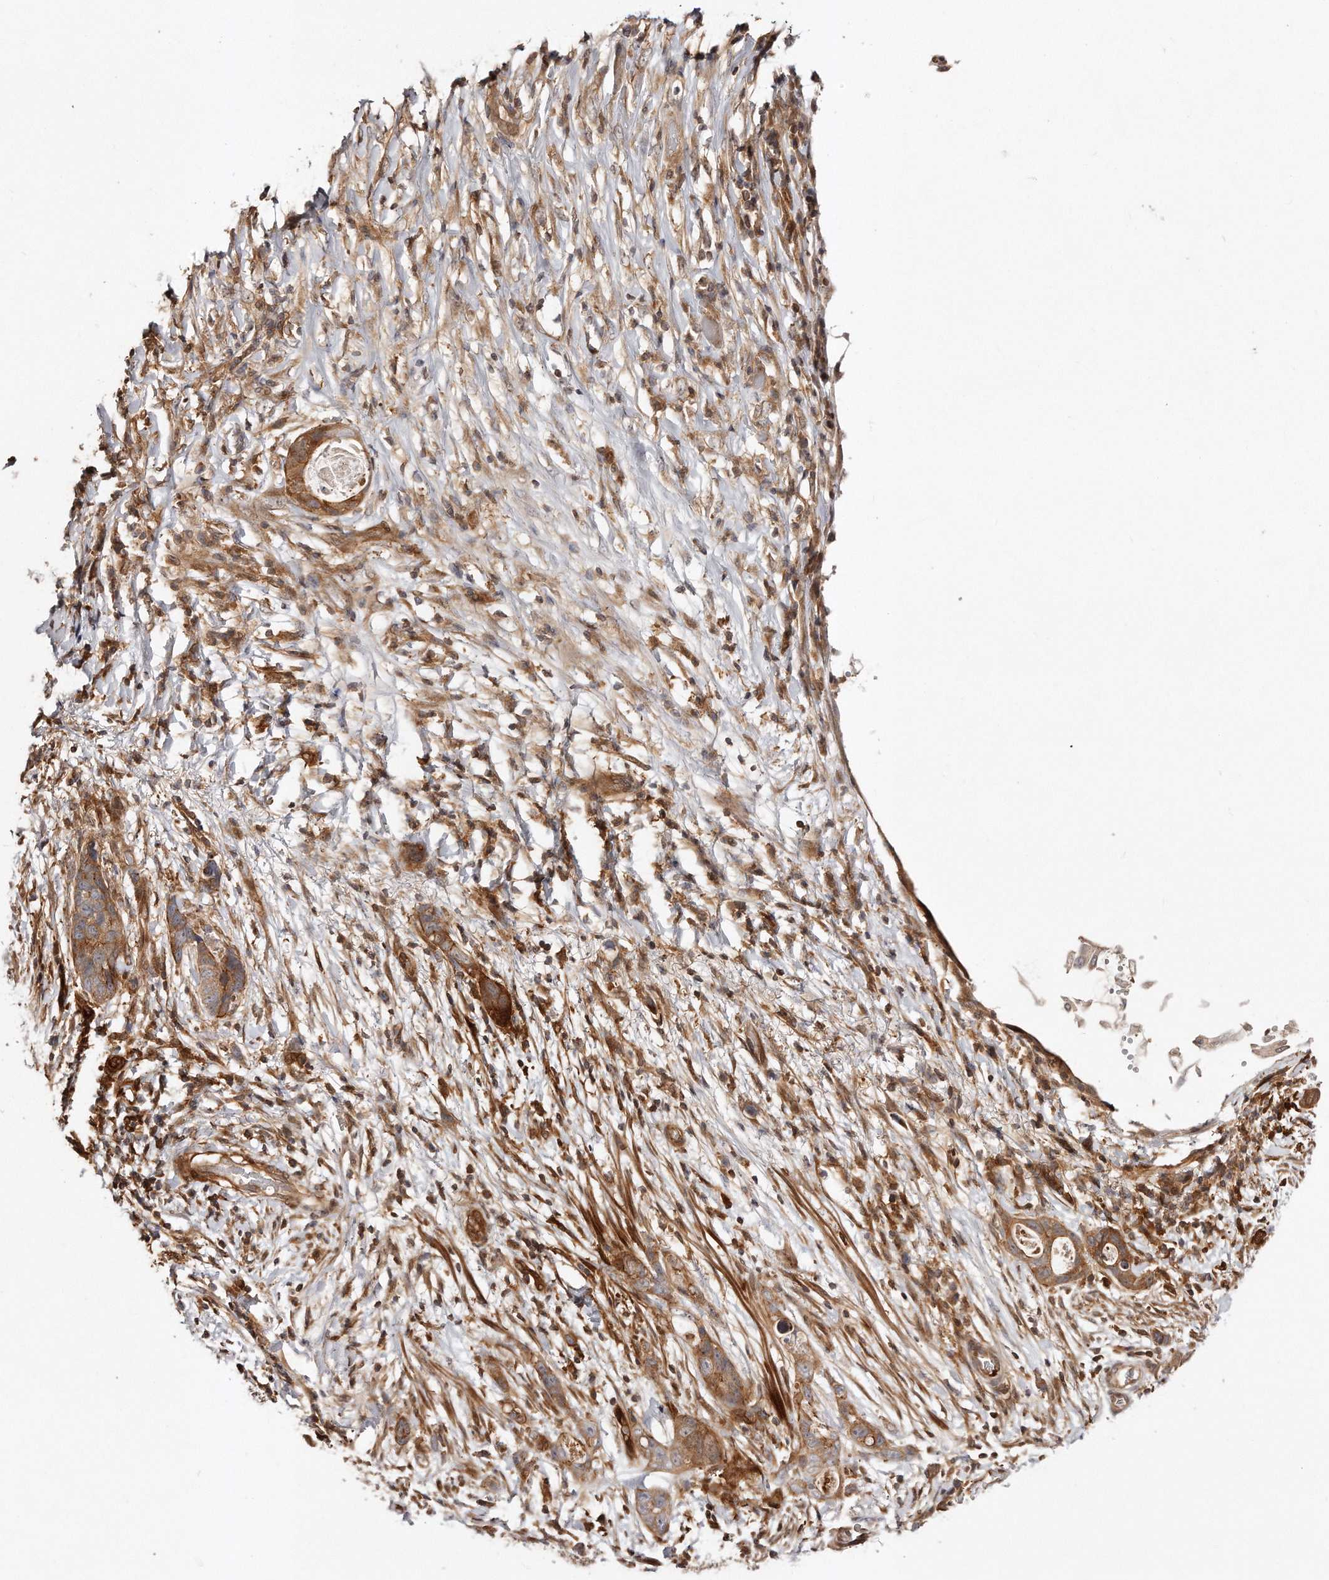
{"staining": {"intensity": "moderate", "quantity": ">75%", "location": "cytoplasmic/membranous"}, "tissue": "stomach cancer", "cell_type": "Tumor cells", "image_type": "cancer", "snomed": [{"axis": "morphology", "description": "Normal tissue, NOS"}, {"axis": "morphology", "description": "Adenocarcinoma, NOS"}, {"axis": "topography", "description": "Stomach"}], "caption": "Immunohistochemistry (IHC) (DAB) staining of stomach adenocarcinoma displays moderate cytoplasmic/membranous protein expression in approximately >75% of tumor cells. The protein is shown in brown color, while the nuclei are stained blue.", "gene": "GBP4", "patient": {"sex": "female", "age": 89}}